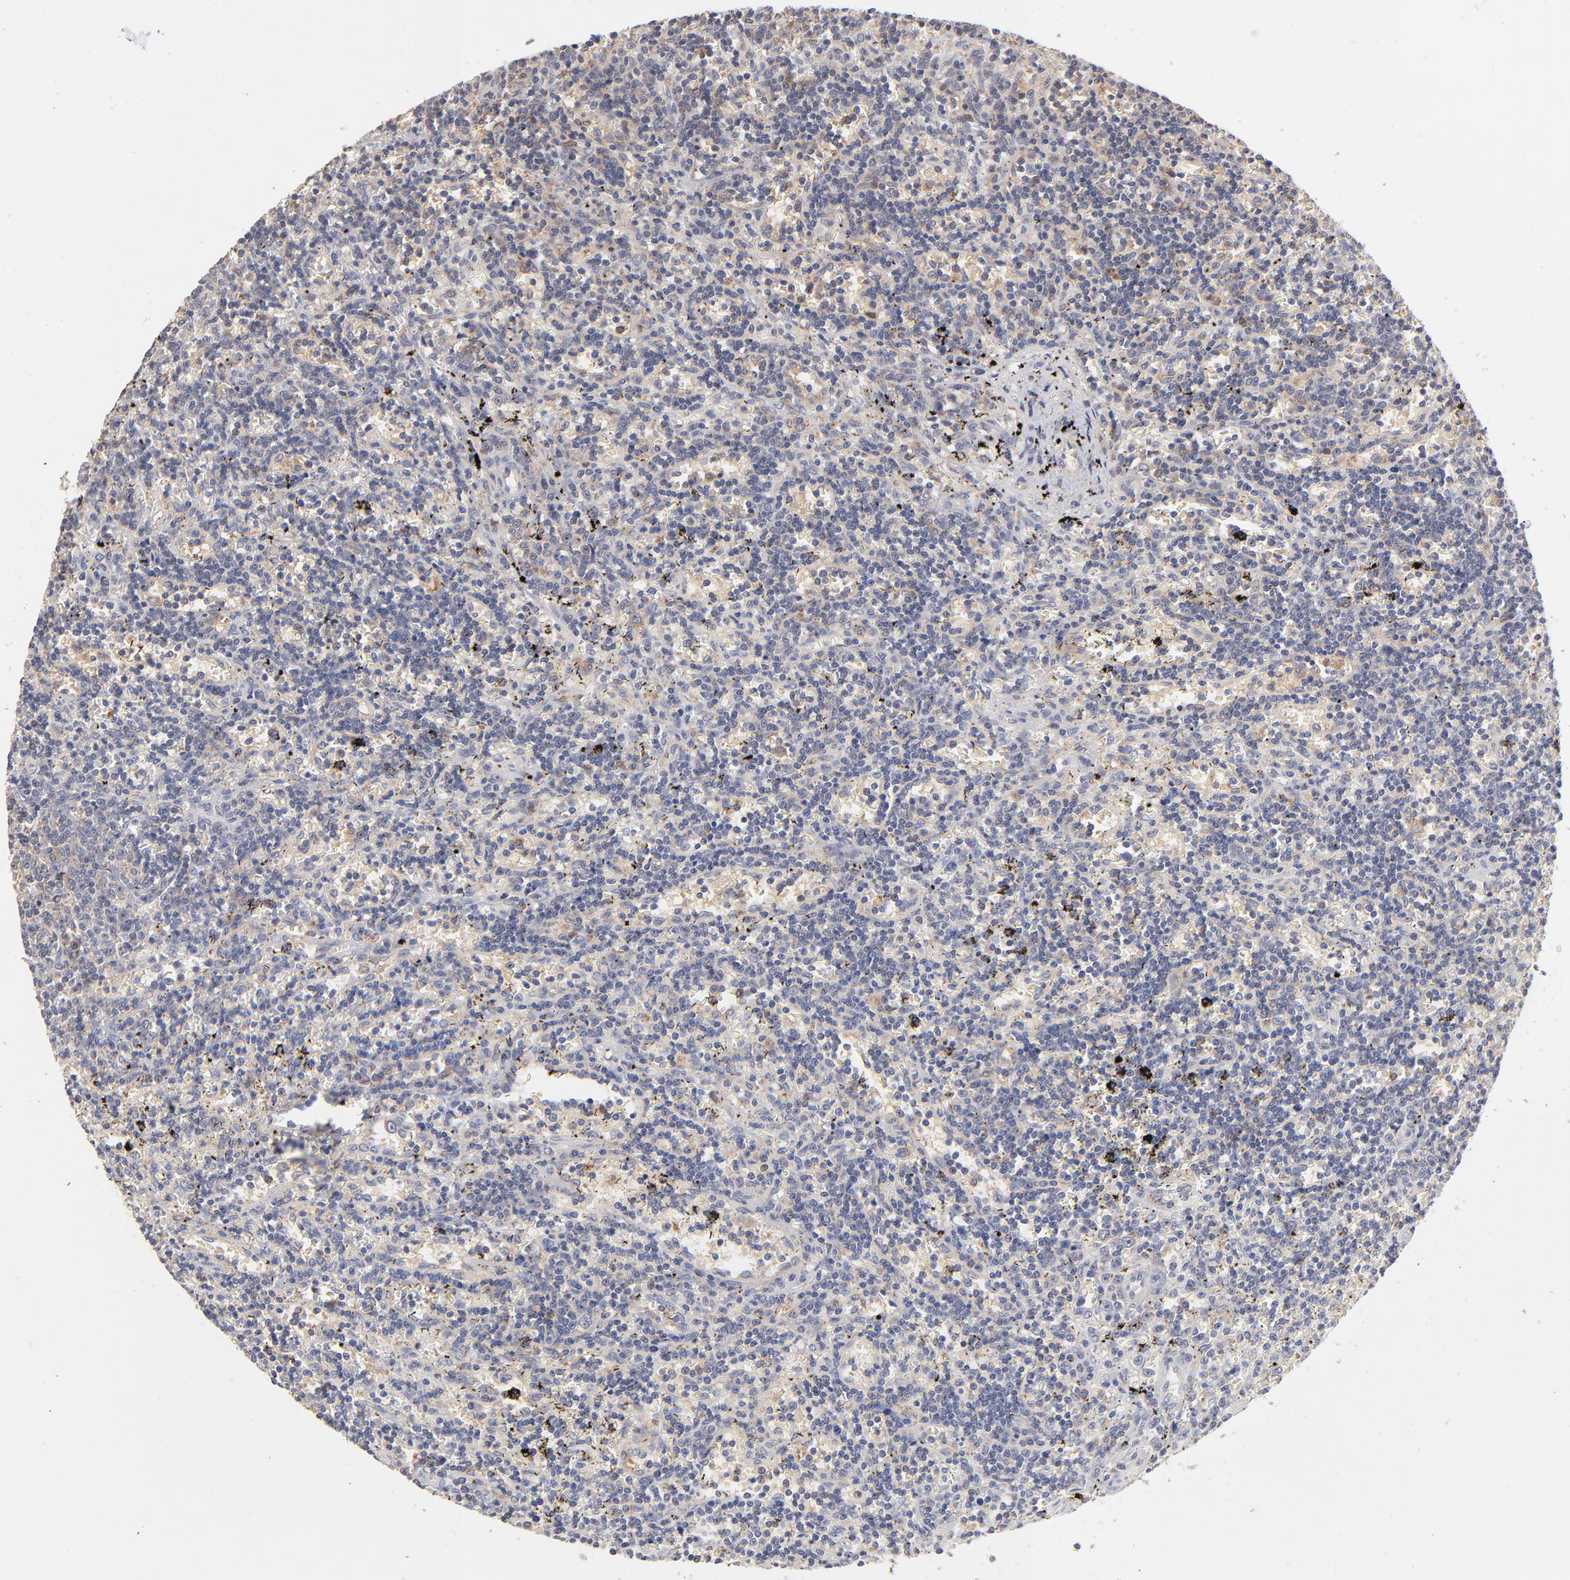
{"staining": {"intensity": "negative", "quantity": "none", "location": "none"}, "tissue": "lymphoma", "cell_type": "Tumor cells", "image_type": "cancer", "snomed": [{"axis": "morphology", "description": "Malignant lymphoma, non-Hodgkin's type, Low grade"}, {"axis": "topography", "description": "Spleen"}], "caption": "IHC photomicrograph of human lymphoma stained for a protein (brown), which shows no positivity in tumor cells.", "gene": "IVNS1ABP", "patient": {"sex": "male", "age": 60}}